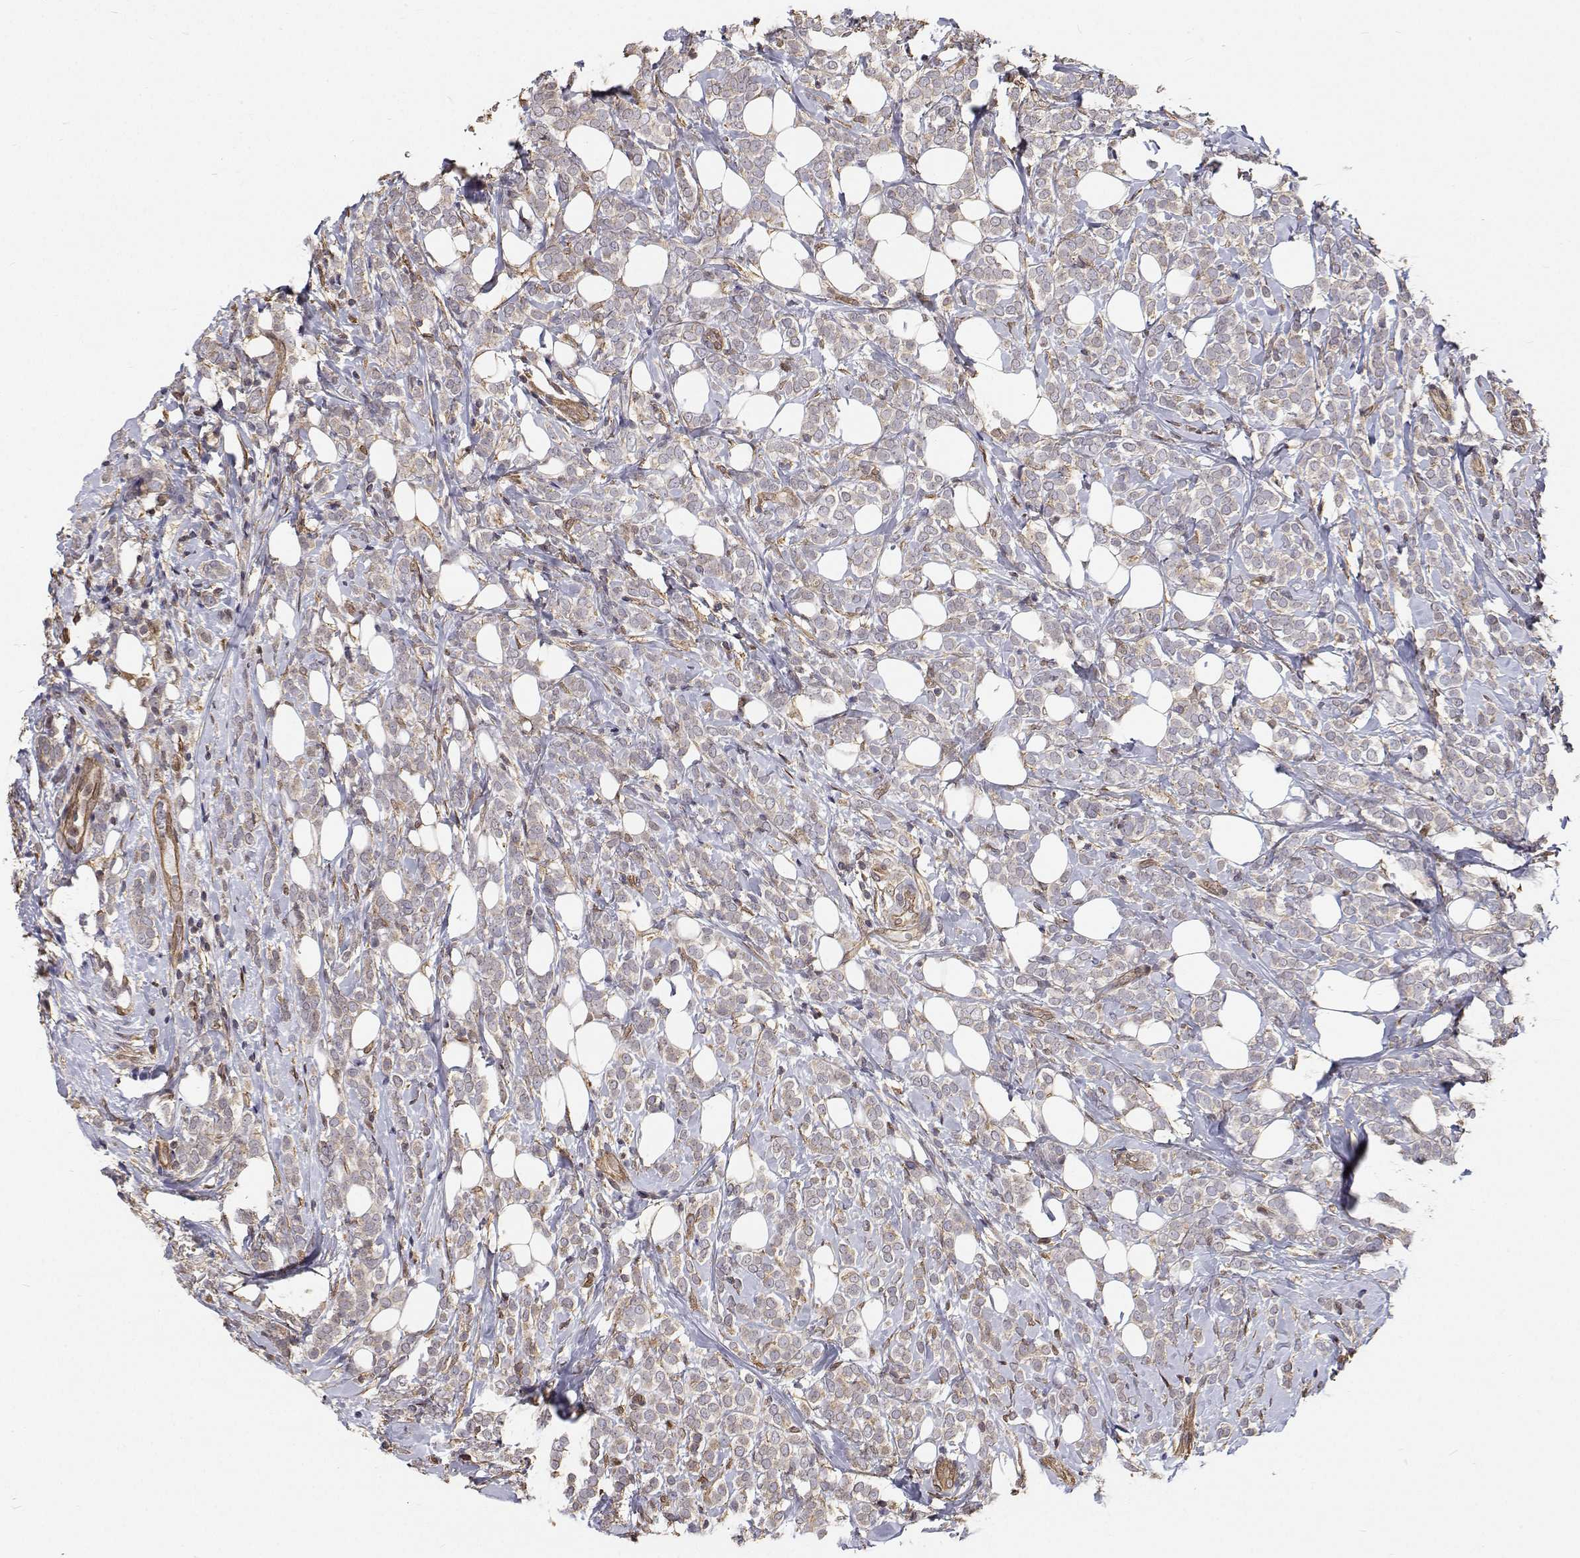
{"staining": {"intensity": "negative", "quantity": "none", "location": "none"}, "tissue": "breast cancer", "cell_type": "Tumor cells", "image_type": "cancer", "snomed": [{"axis": "morphology", "description": "Lobular carcinoma"}, {"axis": "topography", "description": "Breast"}], "caption": "IHC of human breast cancer (lobular carcinoma) displays no positivity in tumor cells.", "gene": "GSDMA", "patient": {"sex": "female", "age": 49}}